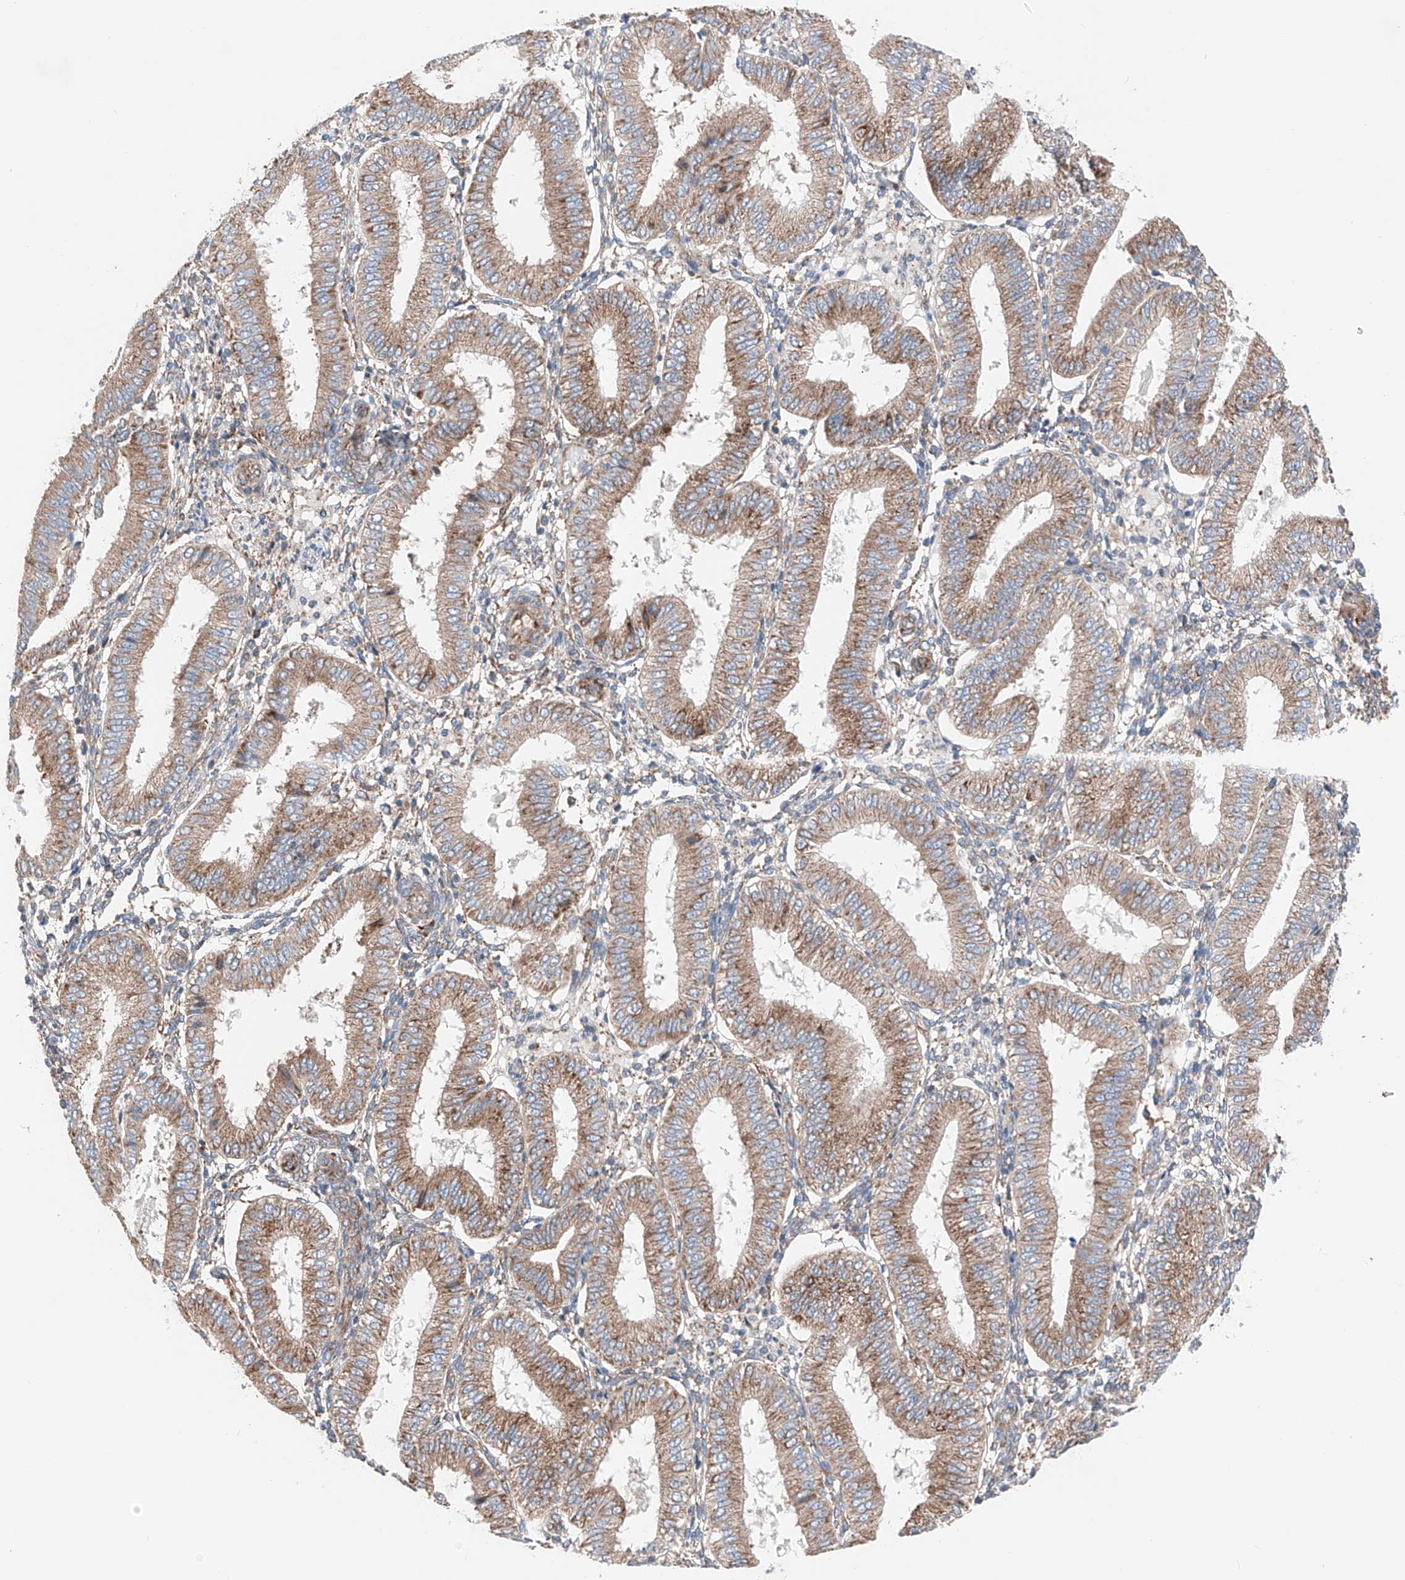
{"staining": {"intensity": "moderate", "quantity": "25%-75%", "location": "cytoplasmic/membranous"}, "tissue": "endometrium", "cell_type": "Cells in endometrial stroma", "image_type": "normal", "snomed": [{"axis": "morphology", "description": "Normal tissue, NOS"}, {"axis": "topography", "description": "Endometrium"}], "caption": "Protein staining of unremarkable endometrium shows moderate cytoplasmic/membranous staining in approximately 25%-75% of cells in endometrial stroma. (DAB (3,3'-diaminobenzidine) IHC, brown staining for protein, blue staining for nuclei).", "gene": "CRELD1", "patient": {"sex": "female", "age": 39}}